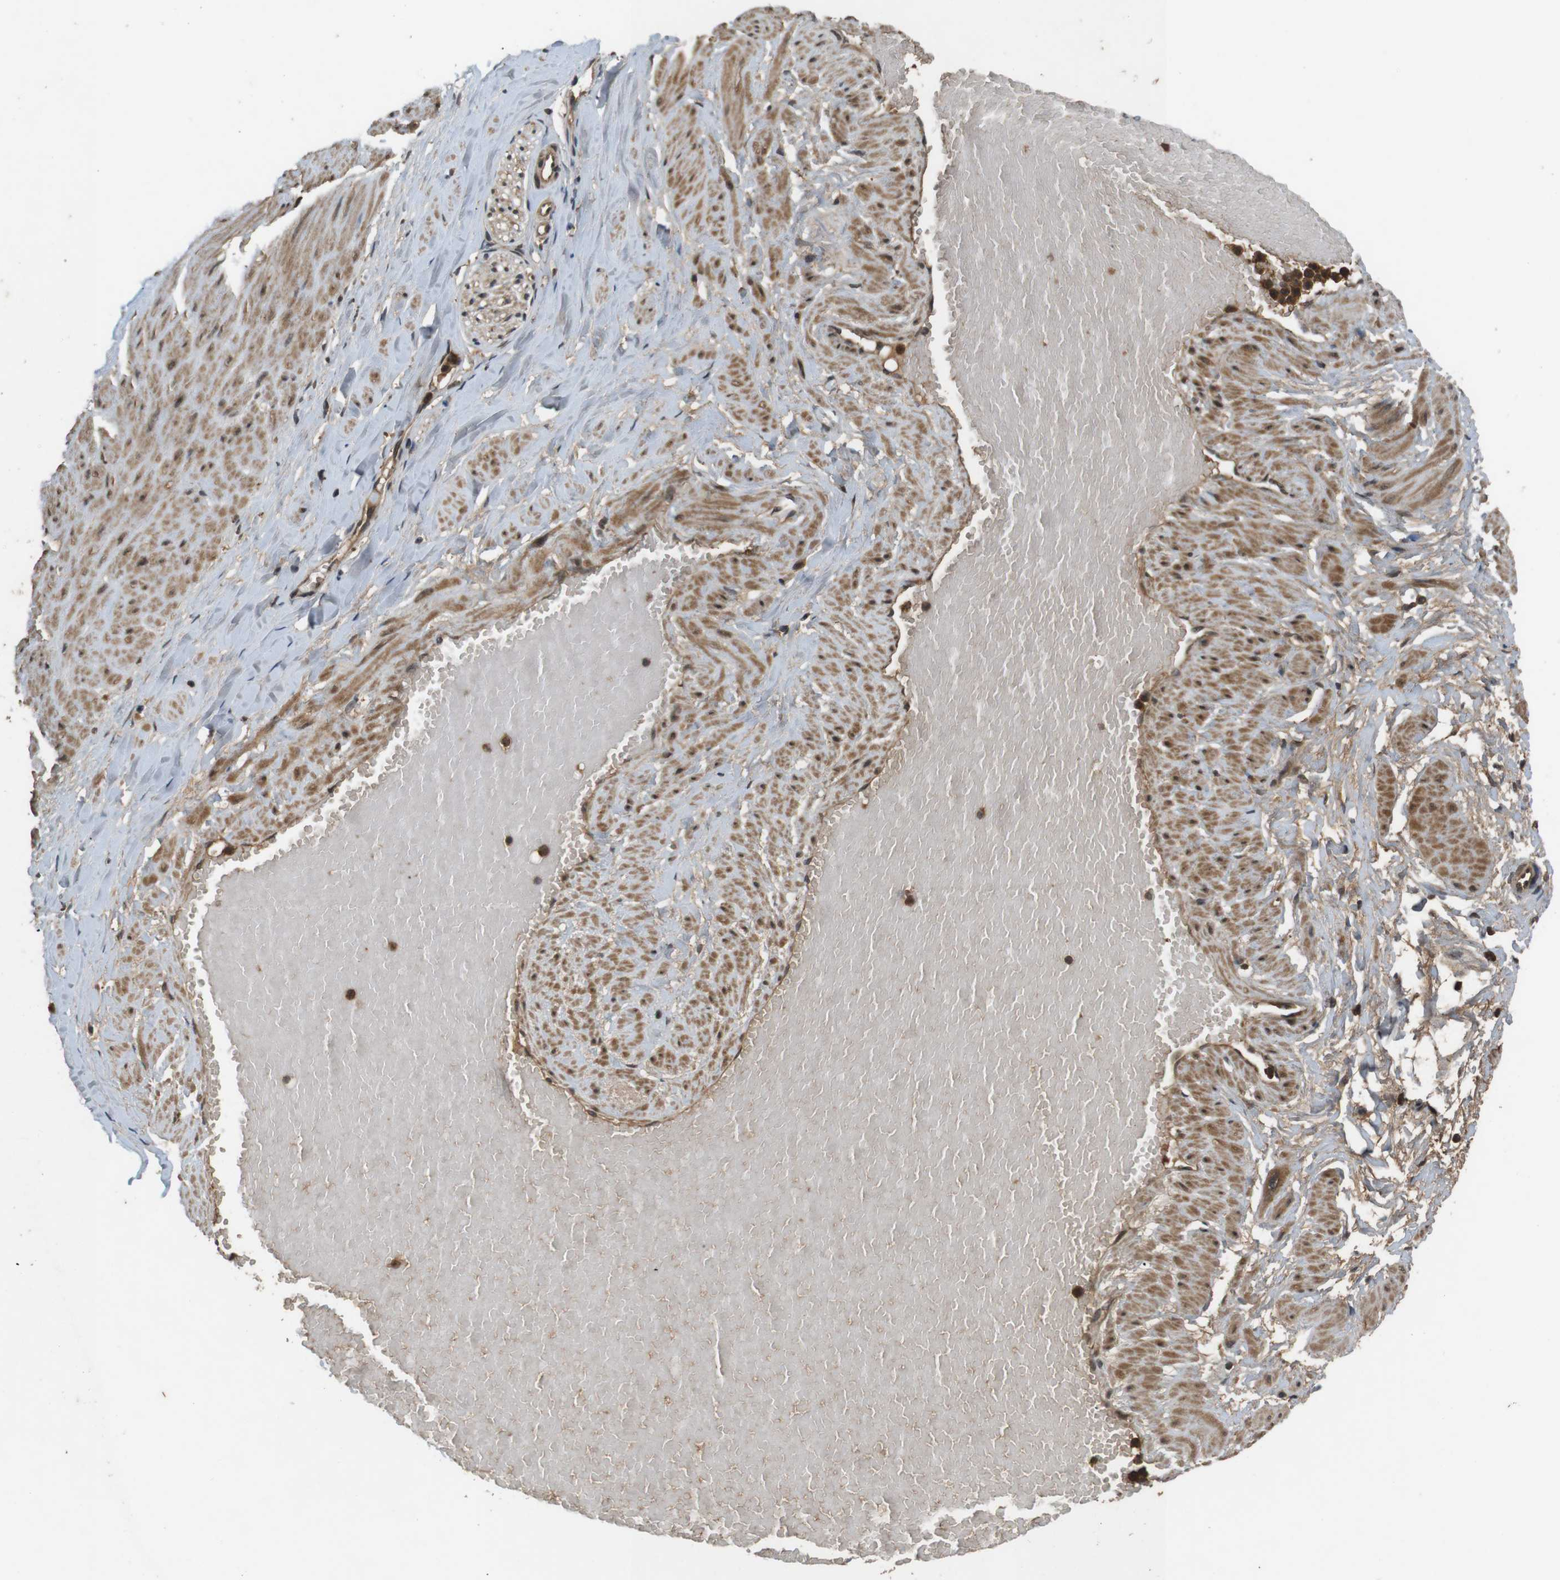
{"staining": {"intensity": "weak", "quantity": ">75%", "location": "cytoplasmic/membranous"}, "tissue": "adipose tissue", "cell_type": "Adipocytes", "image_type": "normal", "snomed": [{"axis": "morphology", "description": "Normal tissue, NOS"}, {"axis": "topography", "description": "Soft tissue"}, {"axis": "topography", "description": "Vascular tissue"}], "caption": "This image shows immunohistochemistry (IHC) staining of unremarkable adipose tissue, with low weak cytoplasmic/membranous positivity in approximately >75% of adipocytes.", "gene": "NFKBIE", "patient": {"sex": "female", "age": 35}}